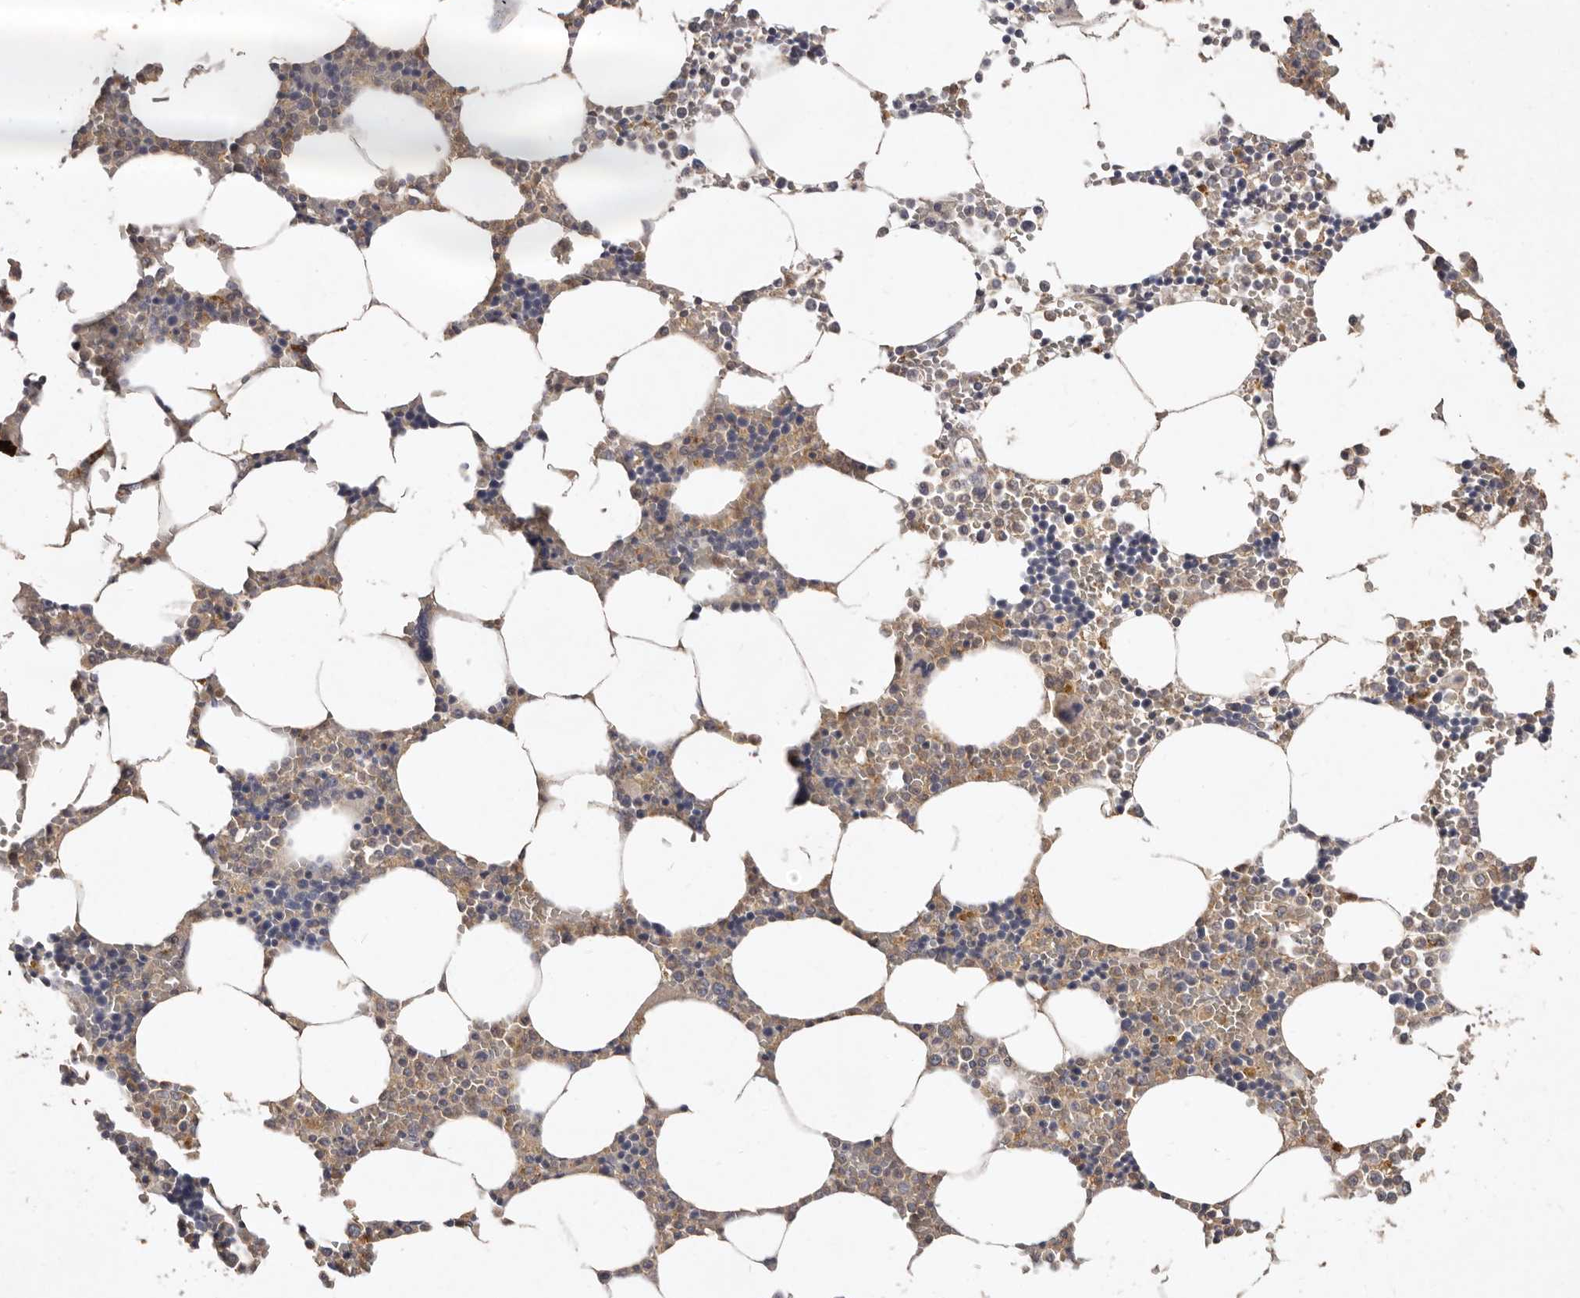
{"staining": {"intensity": "moderate", "quantity": "<25%", "location": "cytoplasmic/membranous"}, "tissue": "bone marrow", "cell_type": "Hematopoietic cells", "image_type": "normal", "snomed": [{"axis": "morphology", "description": "Normal tissue, NOS"}, {"axis": "topography", "description": "Bone marrow"}], "caption": "IHC image of benign human bone marrow stained for a protein (brown), which demonstrates low levels of moderate cytoplasmic/membranous positivity in about <25% of hematopoietic cells.", "gene": "EDEM1", "patient": {"sex": "male", "age": 70}}